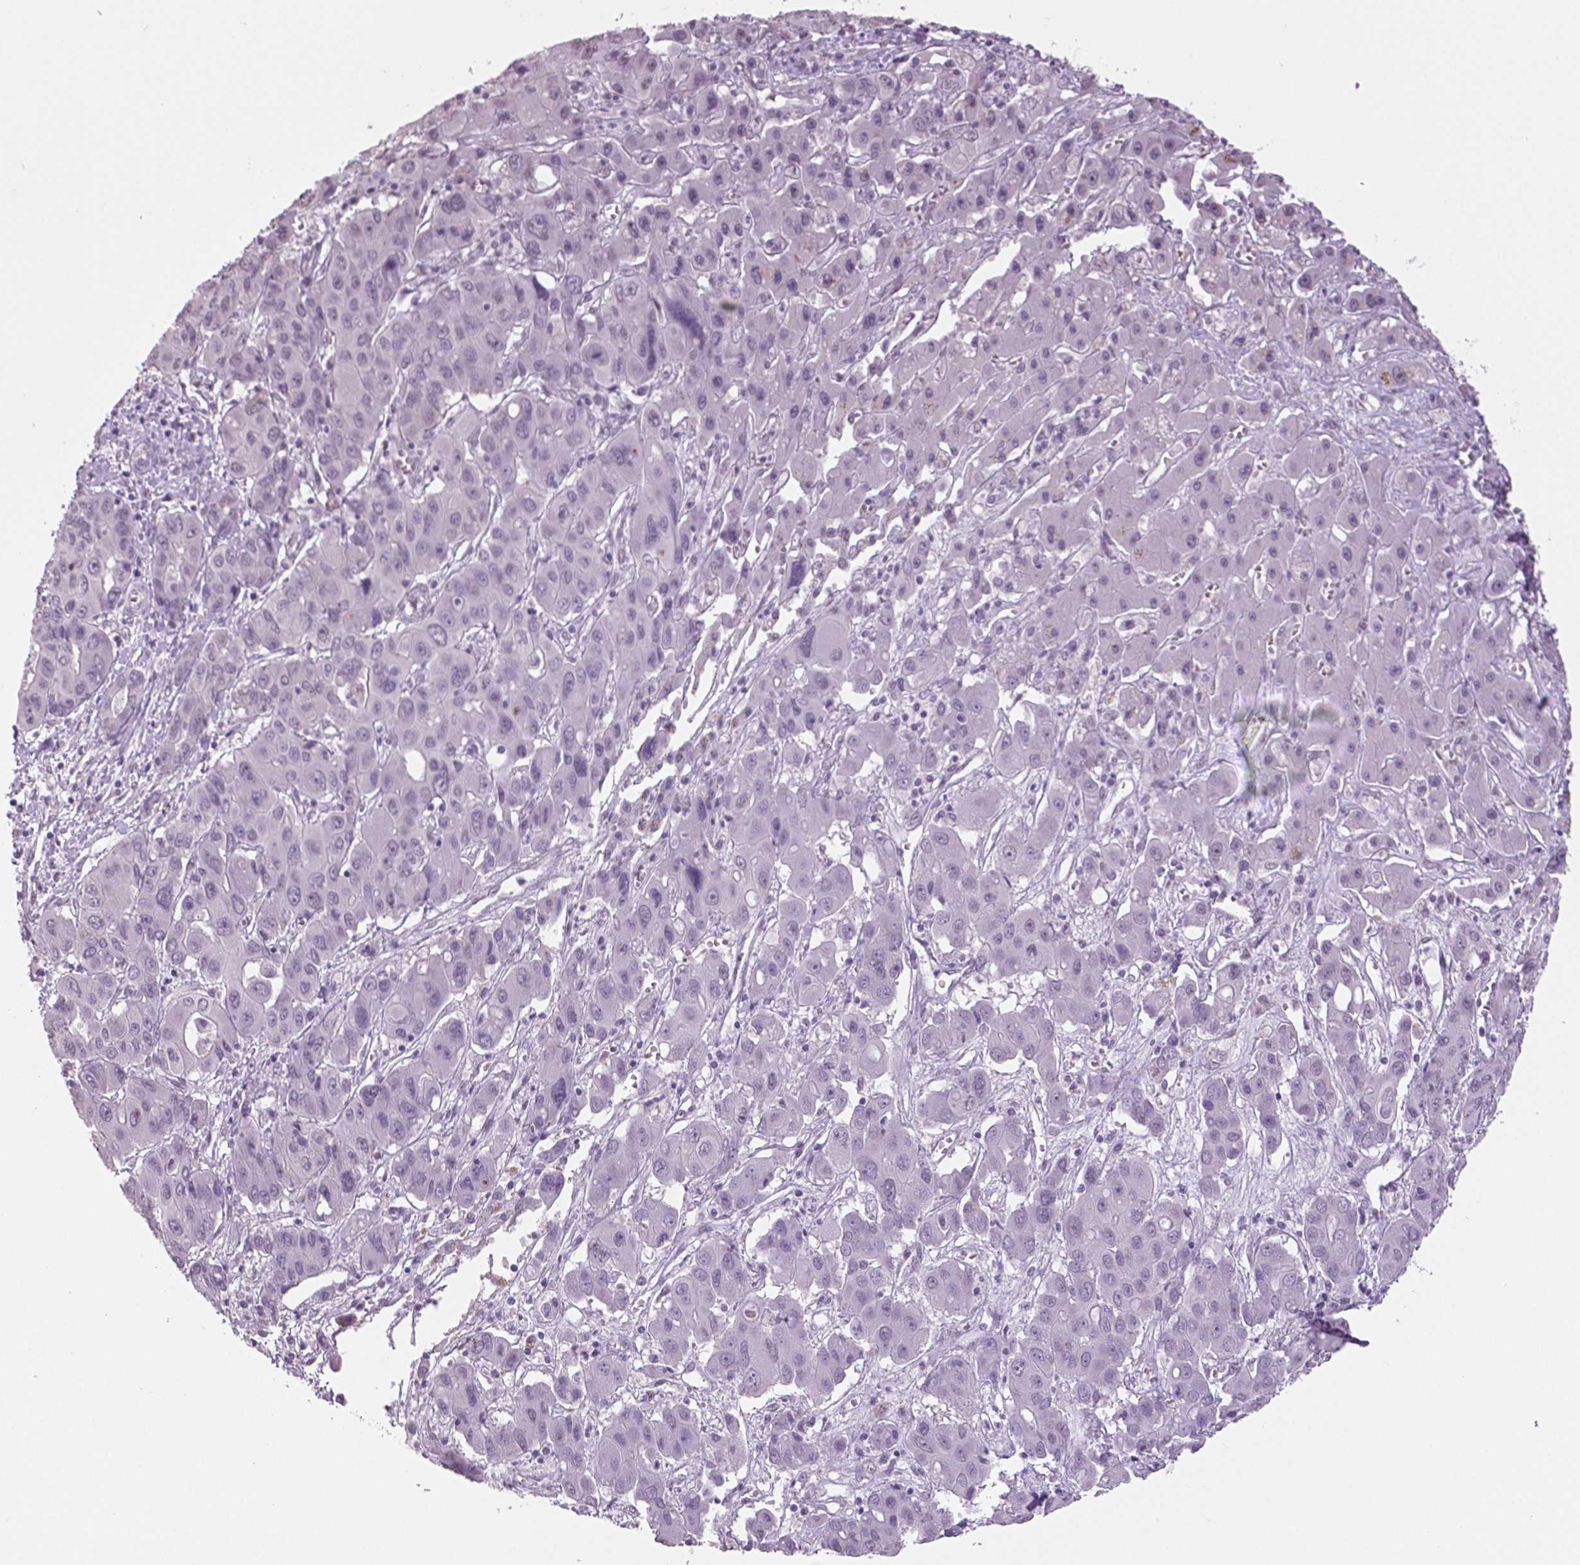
{"staining": {"intensity": "negative", "quantity": "none", "location": "none"}, "tissue": "liver cancer", "cell_type": "Tumor cells", "image_type": "cancer", "snomed": [{"axis": "morphology", "description": "Cholangiocarcinoma"}, {"axis": "topography", "description": "Liver"}], "caption": "A micrograph of liver cancer stained for a protein reveals no brown staining in tumor cells. (DAB (3,3'-diaminobenzidine) immunohistochemistry (IHC) with hematoxylin counter stain).", "gene": "IGF2BP1", "patient": {"sex": "male", "age": 67}}